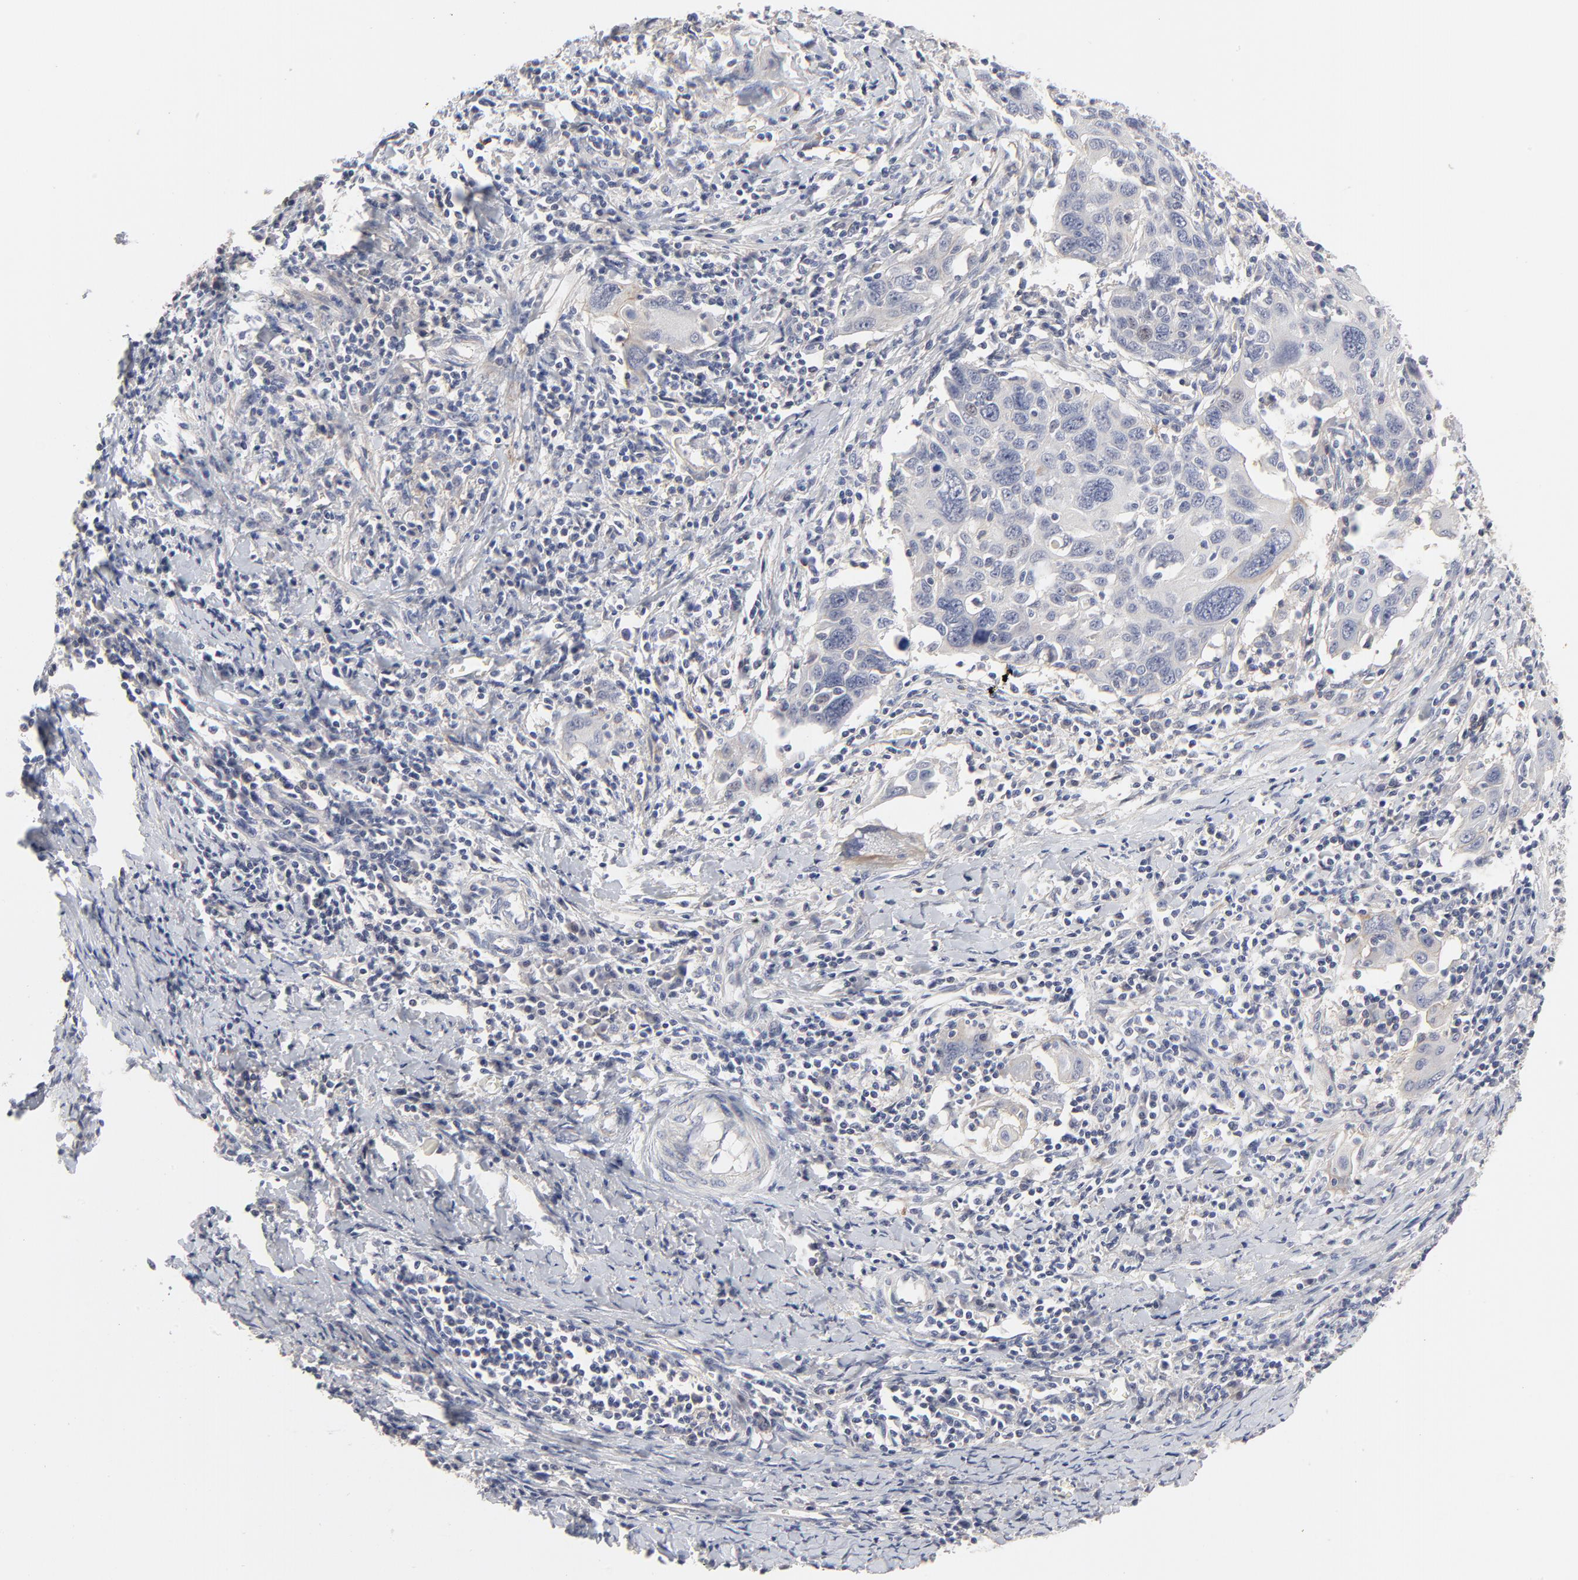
{"staining": {"intensity": "moderate", "quantity": "25%-75%", "location": "cytoplasmic/membranous"}, "tissue": "cervical cancer", "cell_type": "Tumor cells", "image_type": "cancer", "snomed": [{"axis": "morphology", "description": "Squamous cell carcinoma, NOS"}, {"axis": "topography", "description": "Cervix"}], "caption": "Immunohistochemistry photomicrograph of human cervical cancer stained for a protein (brown), which demonstrates medium levels of moderate cytoplasmic/membranous positivity in about 25%-75% of tumor cells.", "gene": "SLC16A1", "patient": {"sex": "female", "age": 54}}